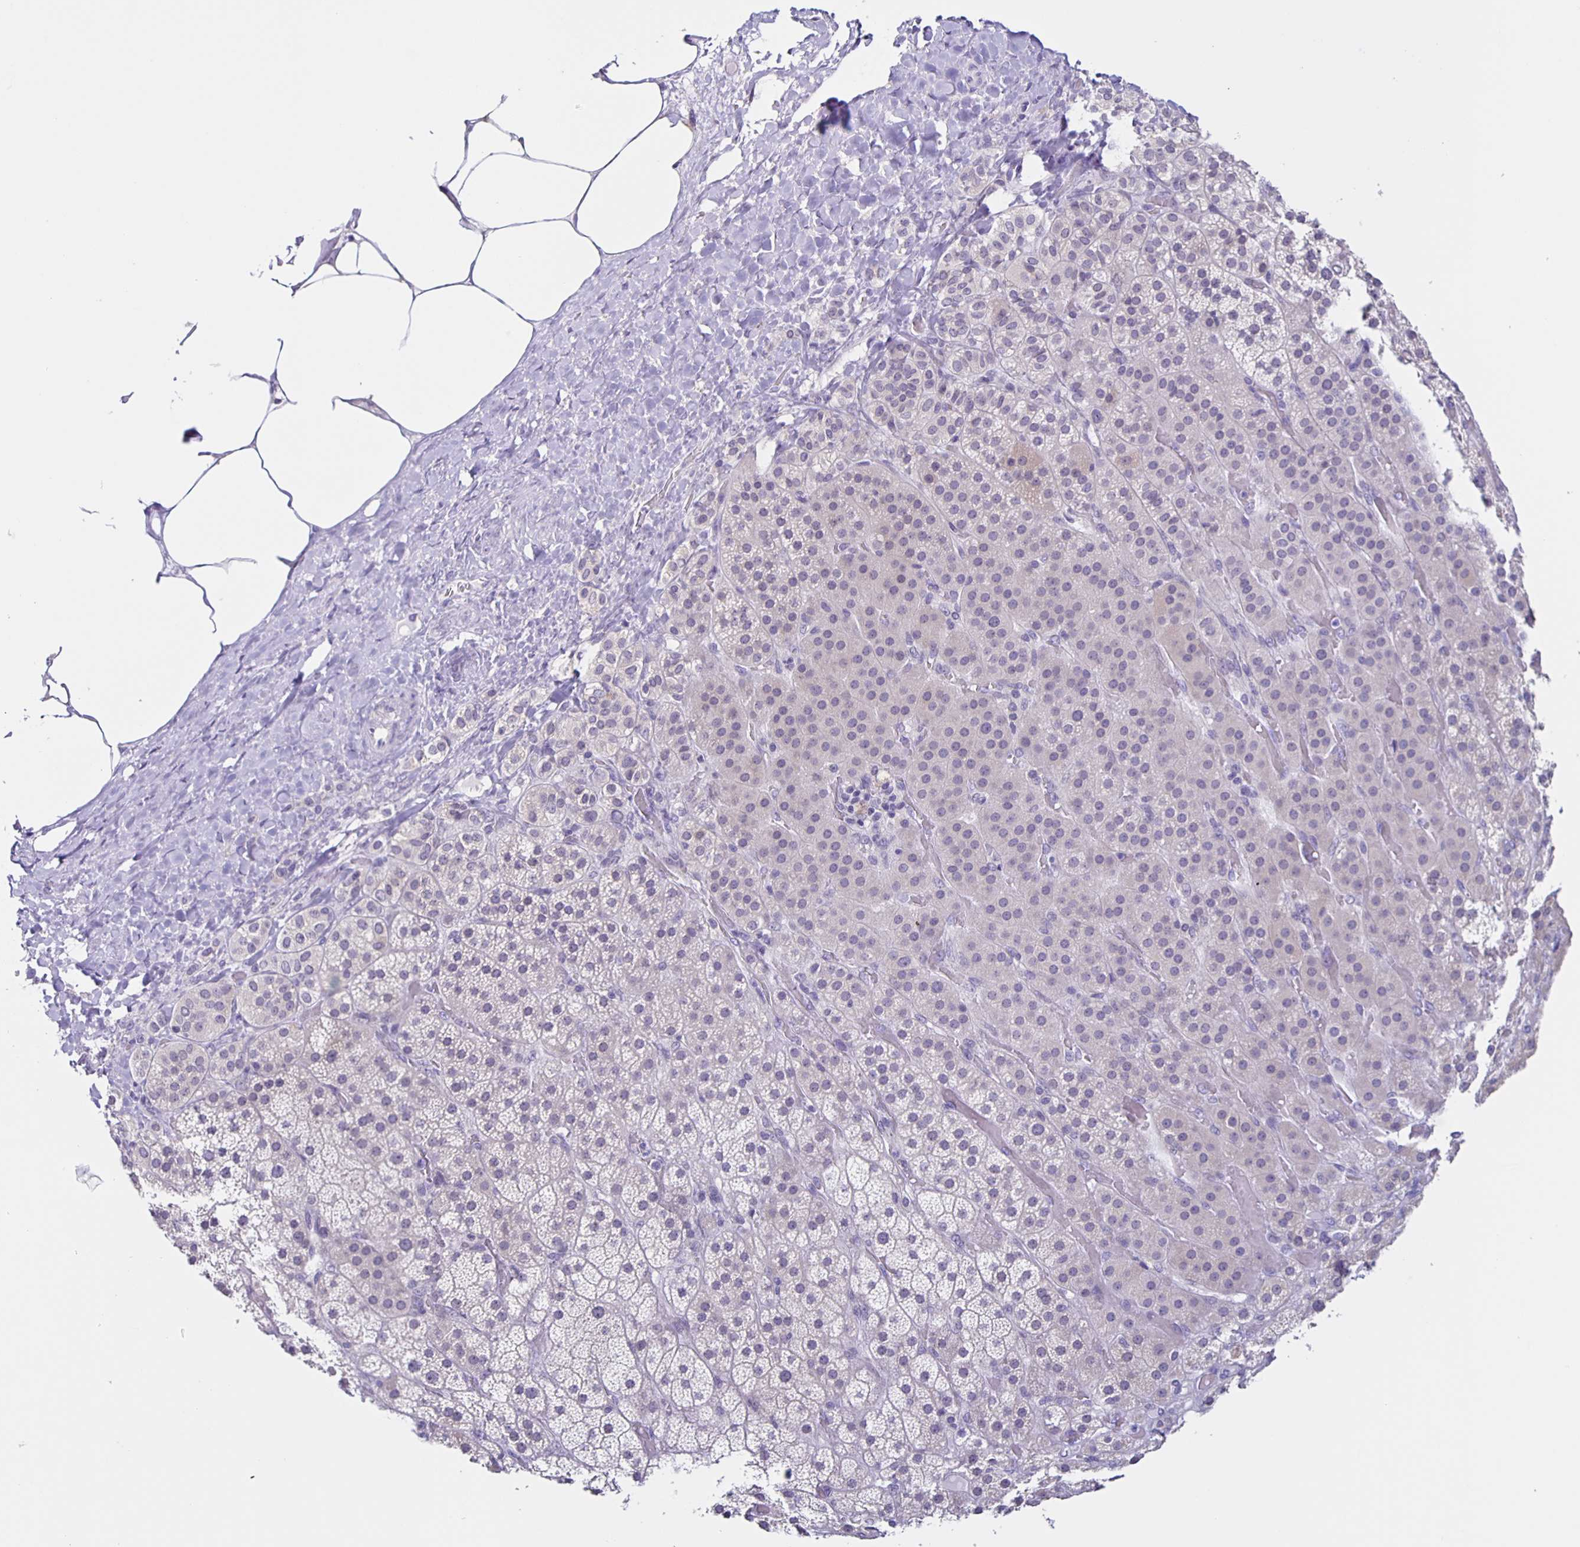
{"staining": {"intensity": "negative", "quantity": "none", "location": "none"}, "tissue": "adrenal gland", "cell_type": "Glandular cells", "image_type": "normal", "snomed": [{"axis": "morphology", "description": "Normal tissue, NOS"}, {"axis": "topography", "description": "Adrenal gland"}], "caption": "Immunohistochemical staining of benign human adrenal gland shows no significant positivity in glandular cells.", "gene": "SLC12A3", "patient": {"sex": "male", "age": 57}}